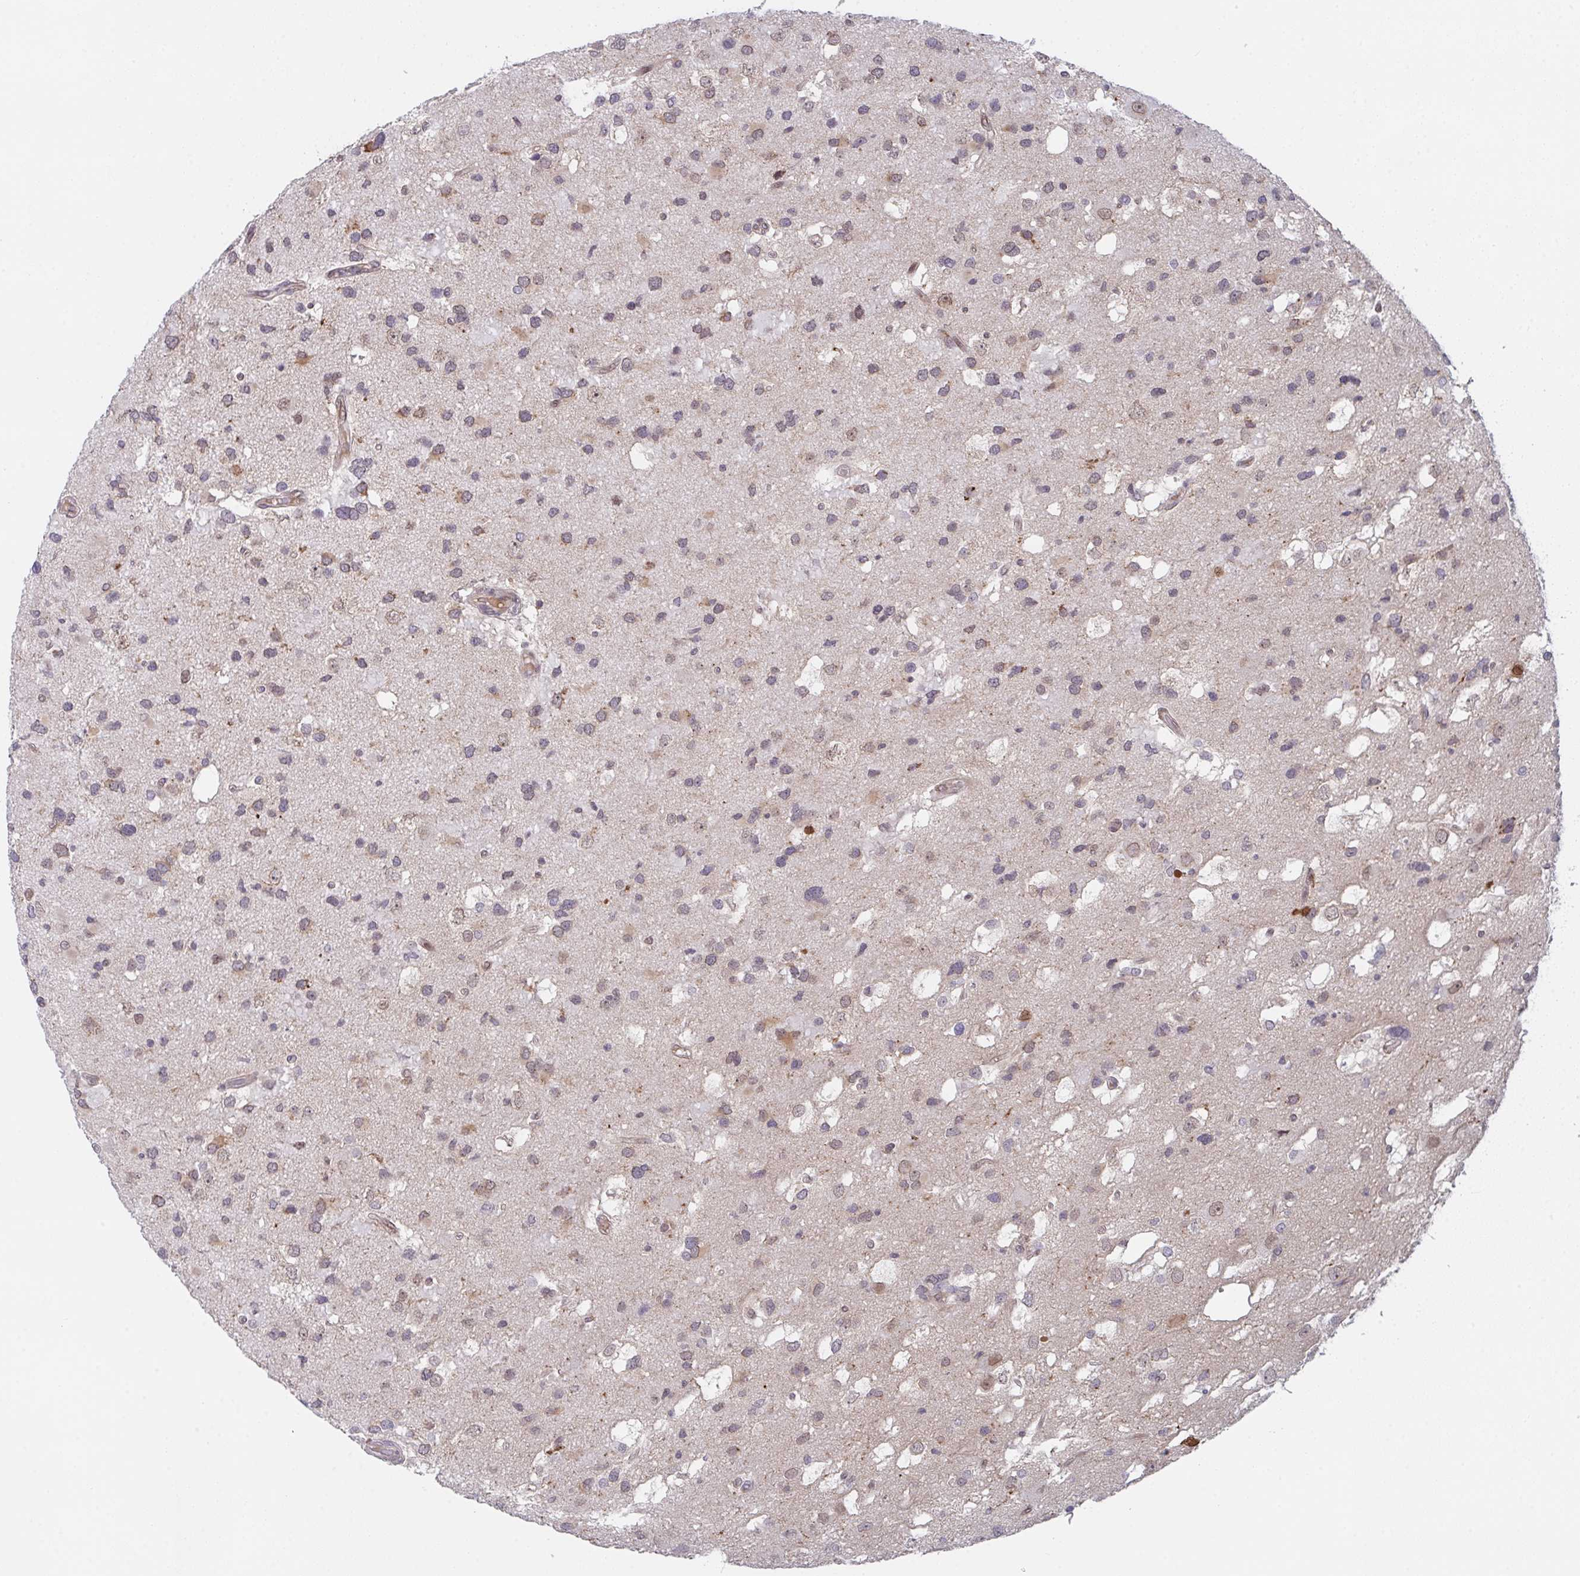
{"staining": {"intensity": "moderate", "quantity": "<25%", "location": "nuclear"}, "tissue": "glioma", "cell_type": "Tumor cells", "image_type": "cancer", "snomed": [{"axis": "morphology", "description": "Glioma, malignant, High grade"}, {"axis": "topography", "description": "Brain"}], "caption": "IHC of glioma exhibits low levels of moderate nuclear expression in approximately <25% of tumor cells. The protein is stained brown, and the nuclei are stained in blue (DAB IHC with brightfield microscopy, high magnification).", "gene": "RBM18", "patient": {"sex": "male", "age": 53}}